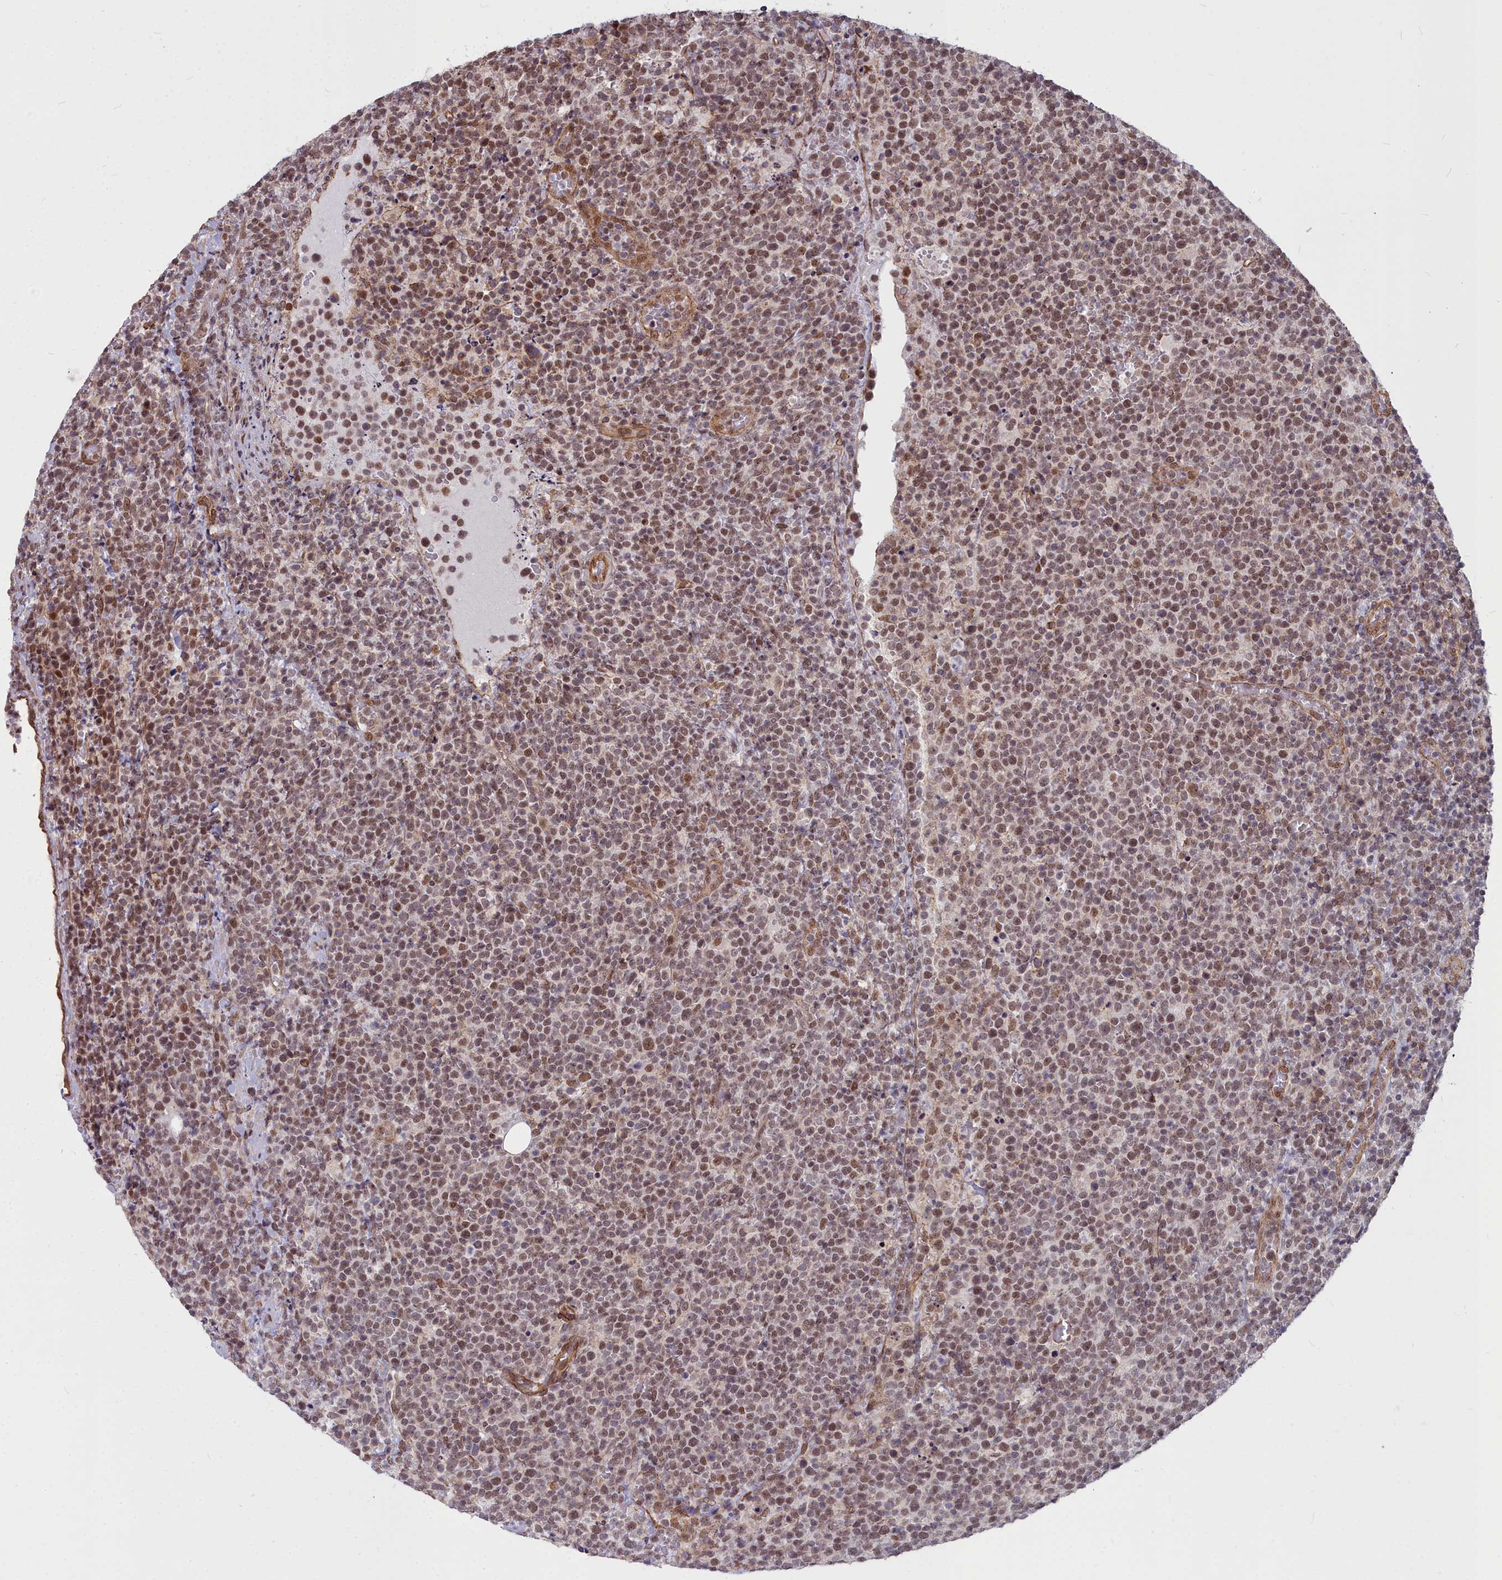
{"staining": {"intensity": "moderate", "quantity": ">75%", "location": "nuclear"}, "tissue": "lymphoma", "cell_type": "Tumor cells", "image_type": "cancer", "snomed": [{"axis": "morphology", "description": "Malignant lymphoma, non-Hodgkin's type, High grade"}, {"axis": "topography", "description": "Lymph node"}], "caption": "The micrograph displays a brown stain indicating the presence of a protein in the nuclear of tumor cells in lymphoma.", "gene": "YJU2", "patient": {"sex": "male", "age": 61}}